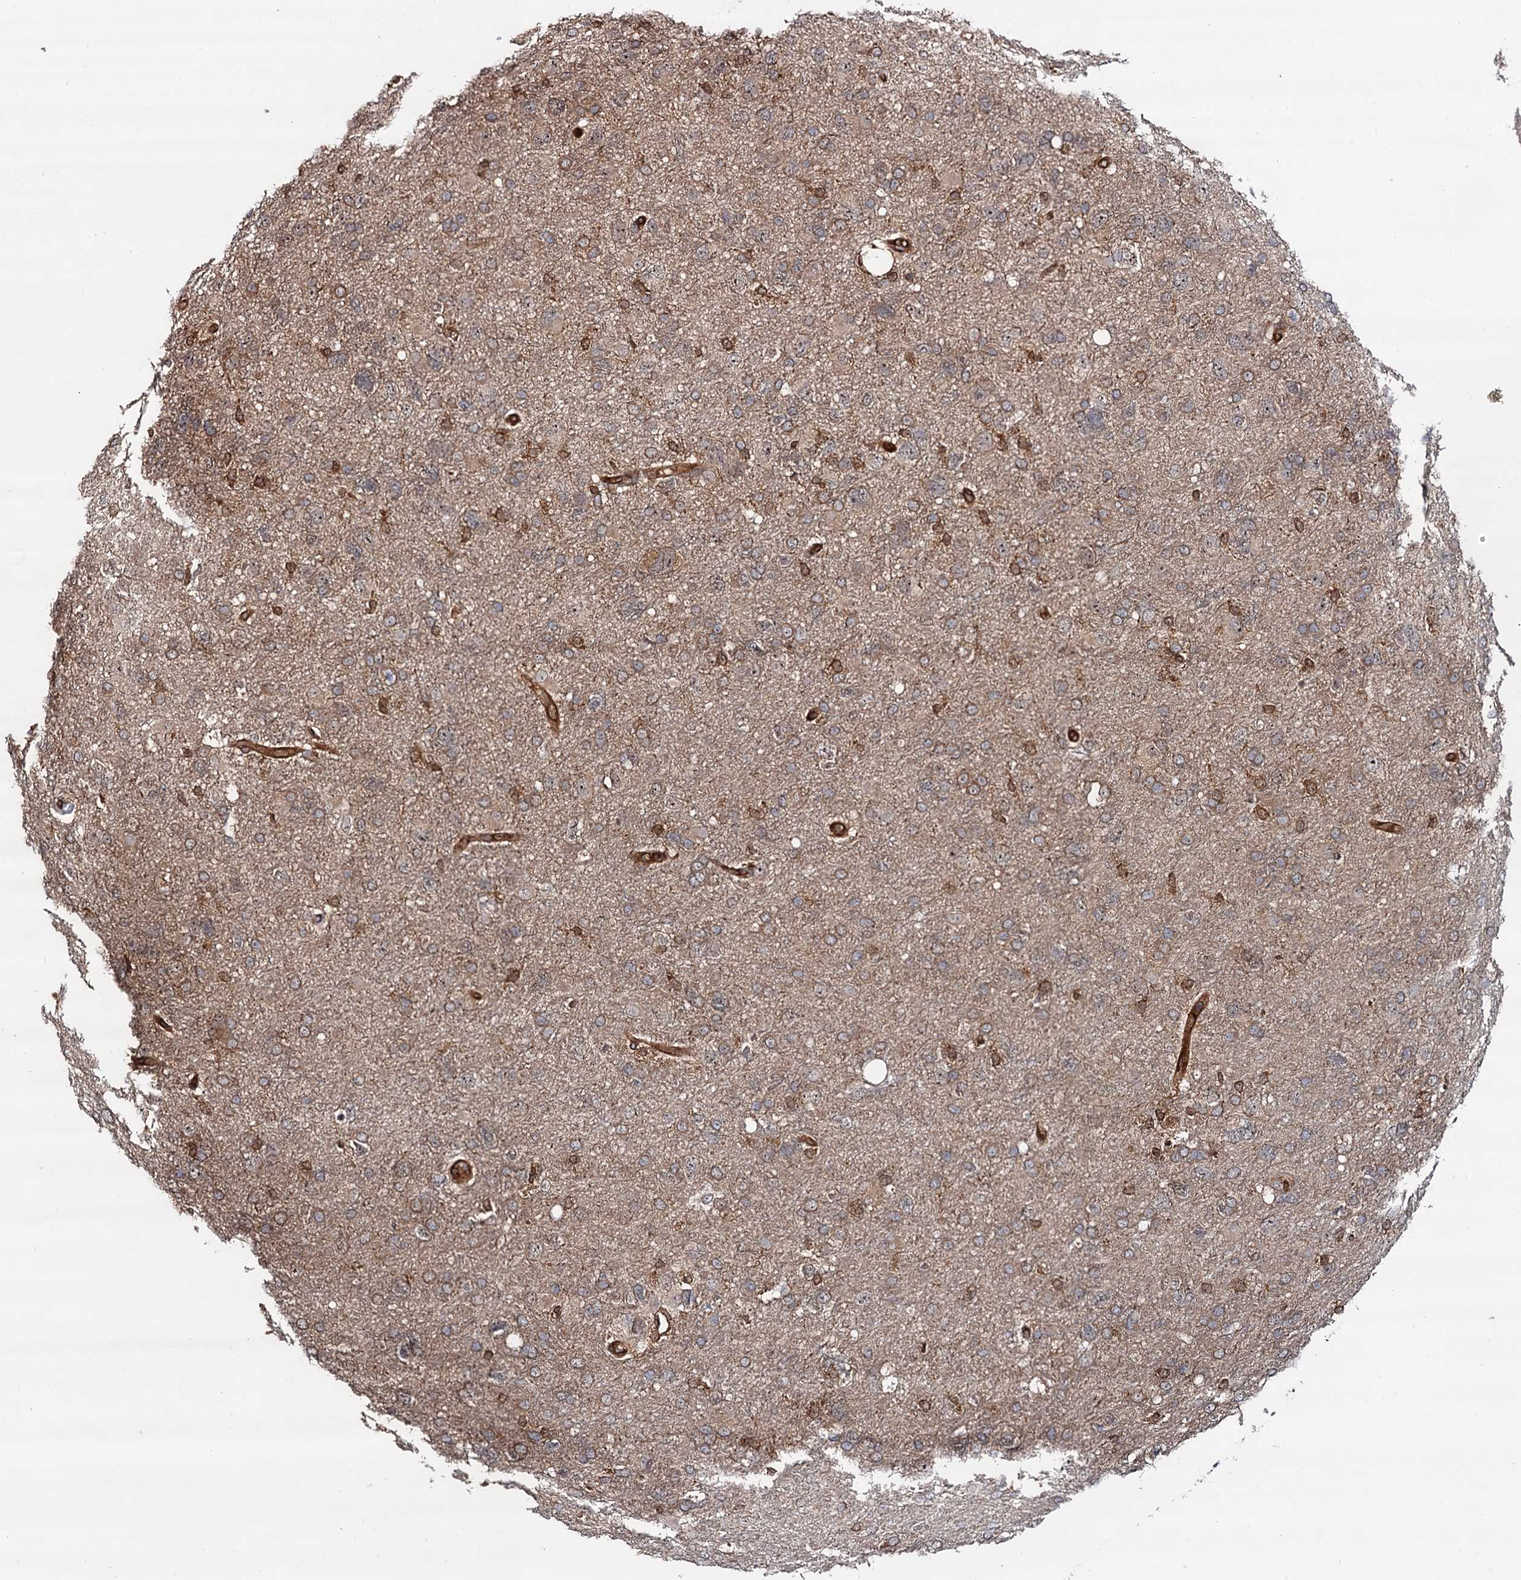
{"staining": {"intensity": "weak", "quantity": "25%-75%", "location": "cytoplasmic/membranous"}, "tissue": "glioma", "cell_type": "Tumor cells", "image_type": "cancer", "snomed": [{"axis": "morphology", "description": "Glioma, malignant, High grade"}, {"axis": "topography", "description": "Brain"}], "caption": "Glioma tissue reveals weak cytoplasmic/membranous staining in about 25%-75% of tumor cells", "gene": "BORA", "patient": {"sex": "male", "age": 61}}